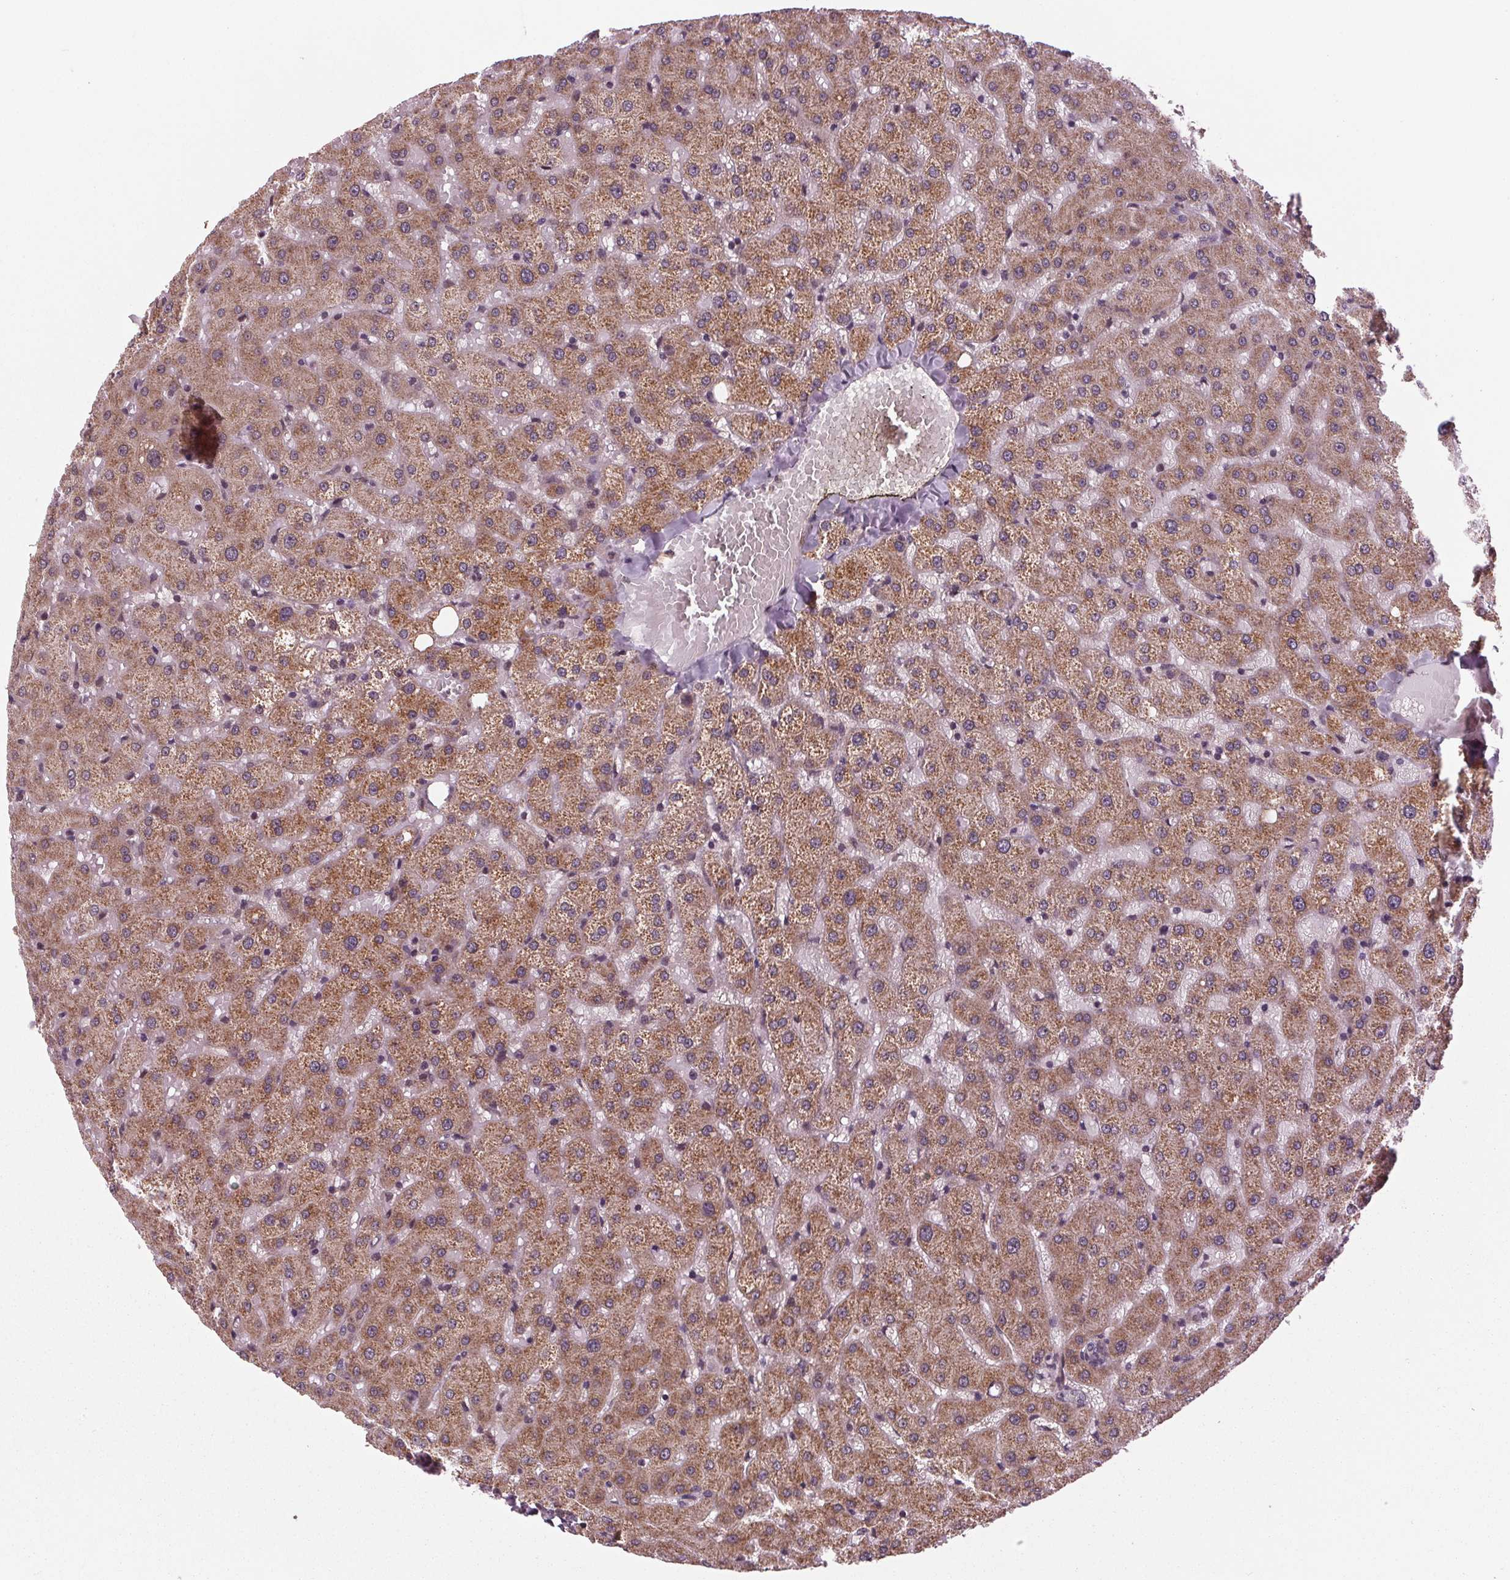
{"staining": {"intensity": "negative", "quantity": "none", "location": "none"}, "tissue": "liver", "cell_type": "Cholangiocytes", "image_type": "normal", "snomed": [{"axis": "morphology", "description": "Normal tissue, NOS"}, {"axis": "topography", "description": "Liver"}], "caption": "Immunohistochemical staining of benign human liver exhibits no significant staining in cholangiocytes. (Brightfield microscopy of DAB immunohistochemistry (IHC) at high magnification).", "gene": "STAT3", "patient": {"sex": "female", "age": 50}}